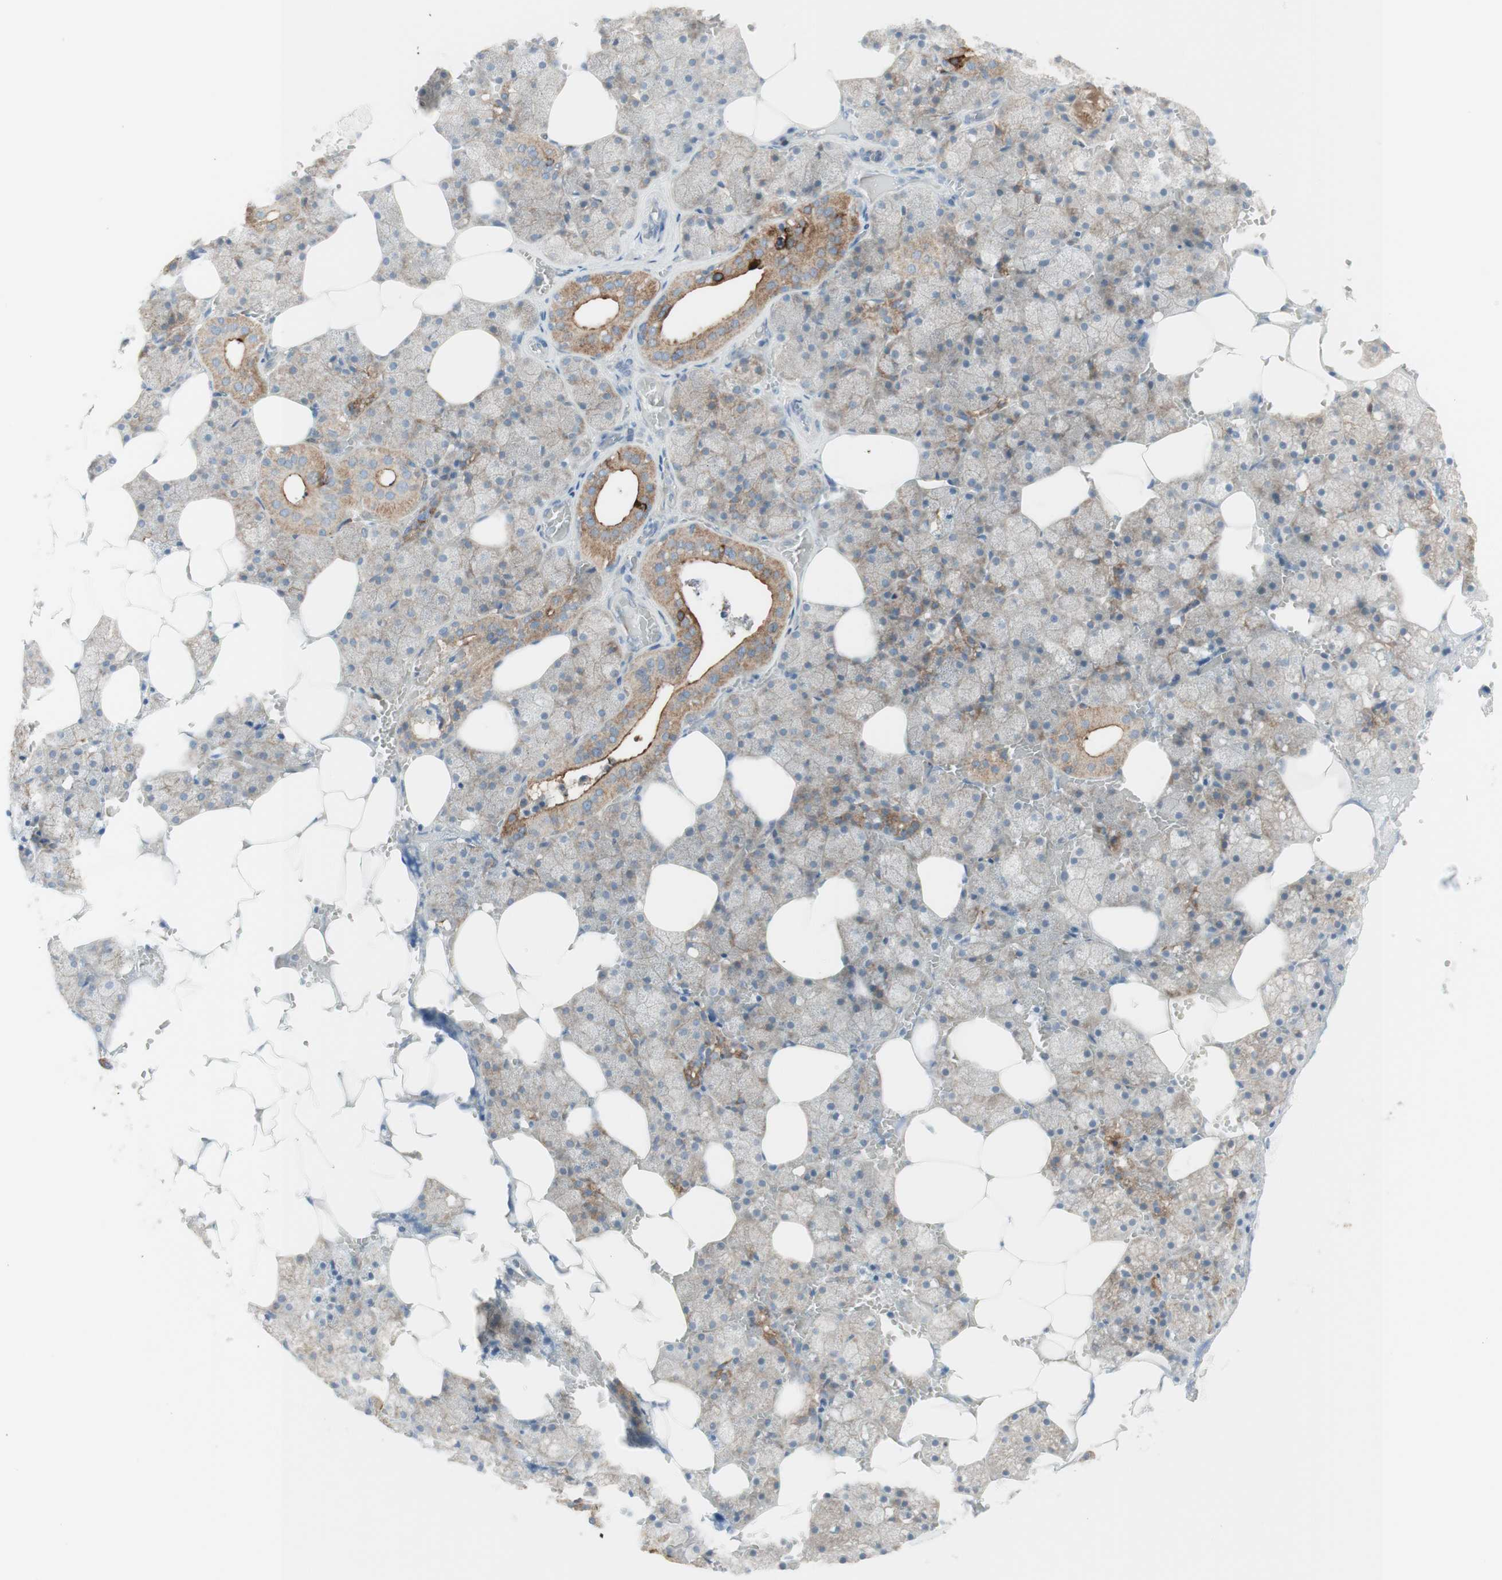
{"staining": {"intensity": "weak", "quantity": "25%-75%", "location": "cytoplasmic/membranous"}, "tissue": "salivary gland", "cell_type": "Glandular cells", "image_type": "normal", "snomed": [{"axis": "morphology", "description": "Normal tissue, NOS"}, {"axis": "topography", "description": "Salivary gland"}], "caption": "High-magnification brightfield microscopy of benign salivary gland stained with DAB (3,3'-diaminobenzidine) (brown) and counterstained with hematoxylin (blue). glandular cells exhibit weak cytoplasmic/membranous positivity is identified in about25%-75% of cells. Nuclei are stained in blue.", "gene": "MYO6", "patient": {"sex": "male", "age": 62}}